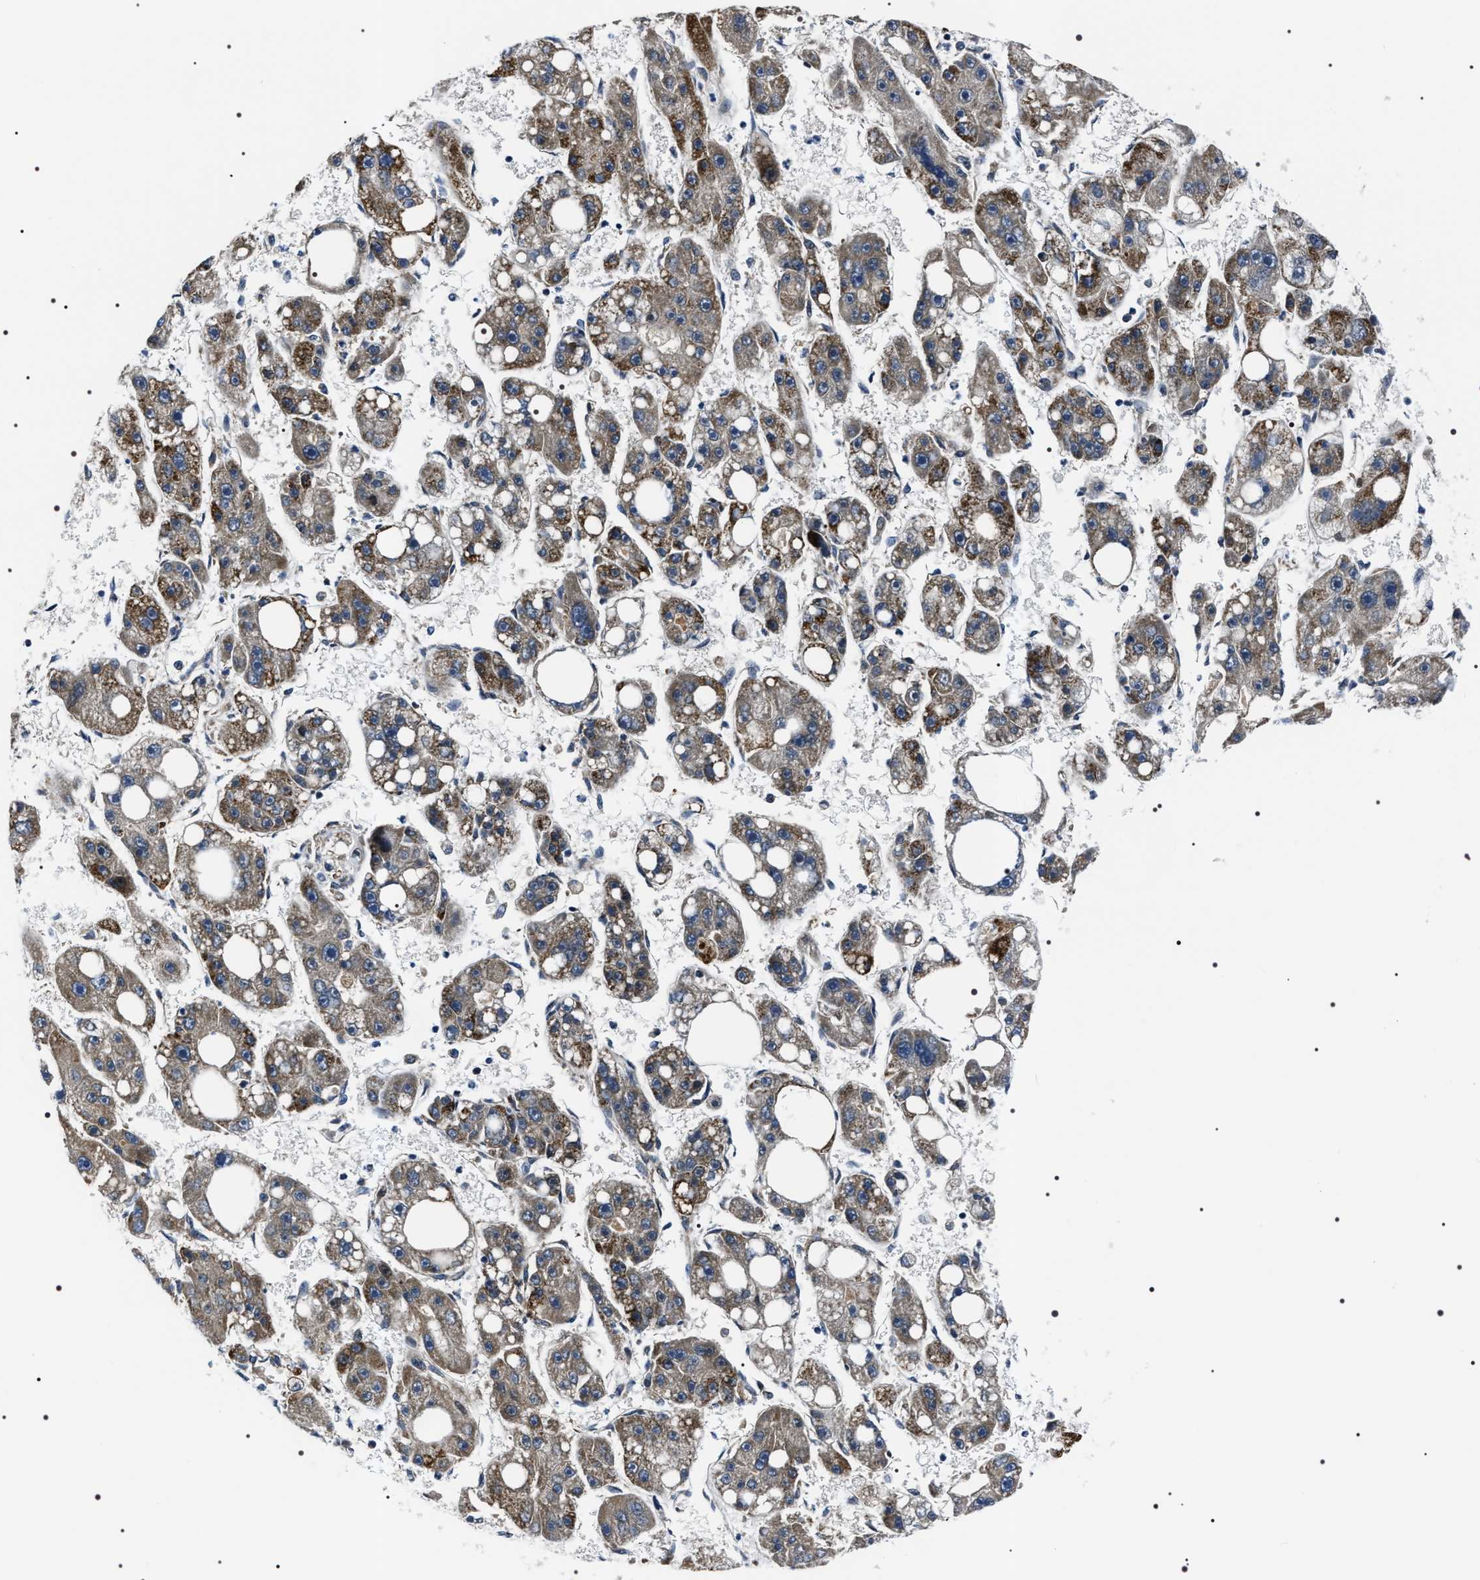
{"staining": {"intensity": "moderate", "quantity": ">75%", "location": "cytoplasmic/membranous"}, "tissue": "liver cancer", "cell_type": "Tumor cells", "image_type": "cancer", "snomed": [{"axis": "morphology", "description": "Carcinoma, Hepatocellular, NOS"}, {"axis": "topography", "description": "Liver"}], "caption": "Protein staining reveals moderate cytoplasmic/membranous expression in approximately >75% of tumor cells in hepatocellular carcinoma (liver). The staining is performed using DAB (3,3'-diaminobenzidine) brown chromogen to label protein expression. The nuclei are counter-stained blue using hematoxylin.", "gene": "NTMT1", "patient": {"sex": "female", "age": 61}}